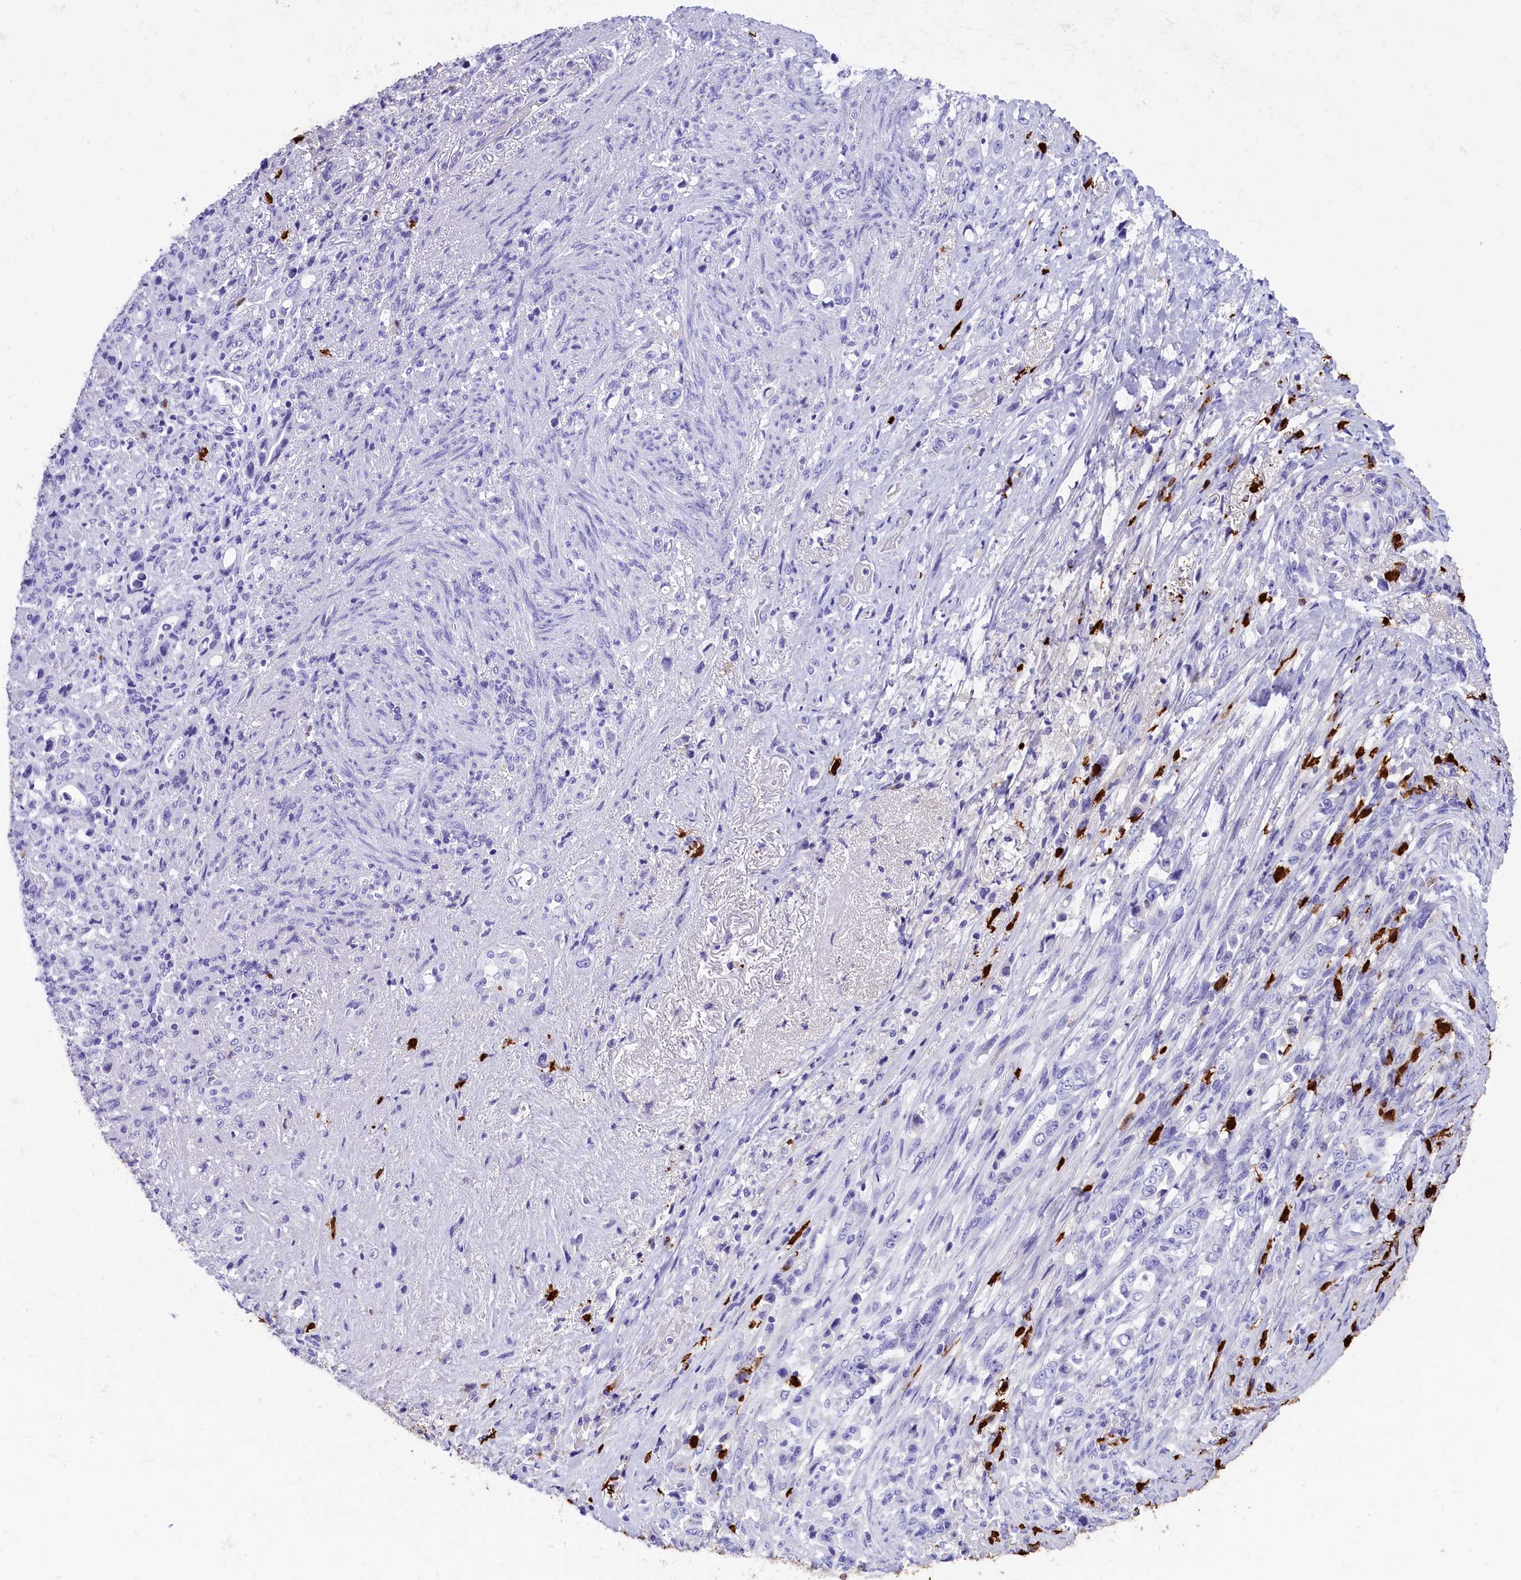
{"staining": {"intensity": "negative", "quantity": "none", "location": "none"}, "tissue": "stomach cancer", "cell_type": "Tumor cells", "image_type": "cancer", "snomed": [{"axis": "morphology", "description": "Normal tissue, NOS"}, {"axis": "morphology", "description": "Adenocarcinoma, NOS"}, {"axis": "topography", "description": "Stomach"}], "caption": "Tumor cells show no significant protein expression in adenocarcinoma (stomach).", "gene": "CLC", "patient": {"sex": "female", "age": 79}}